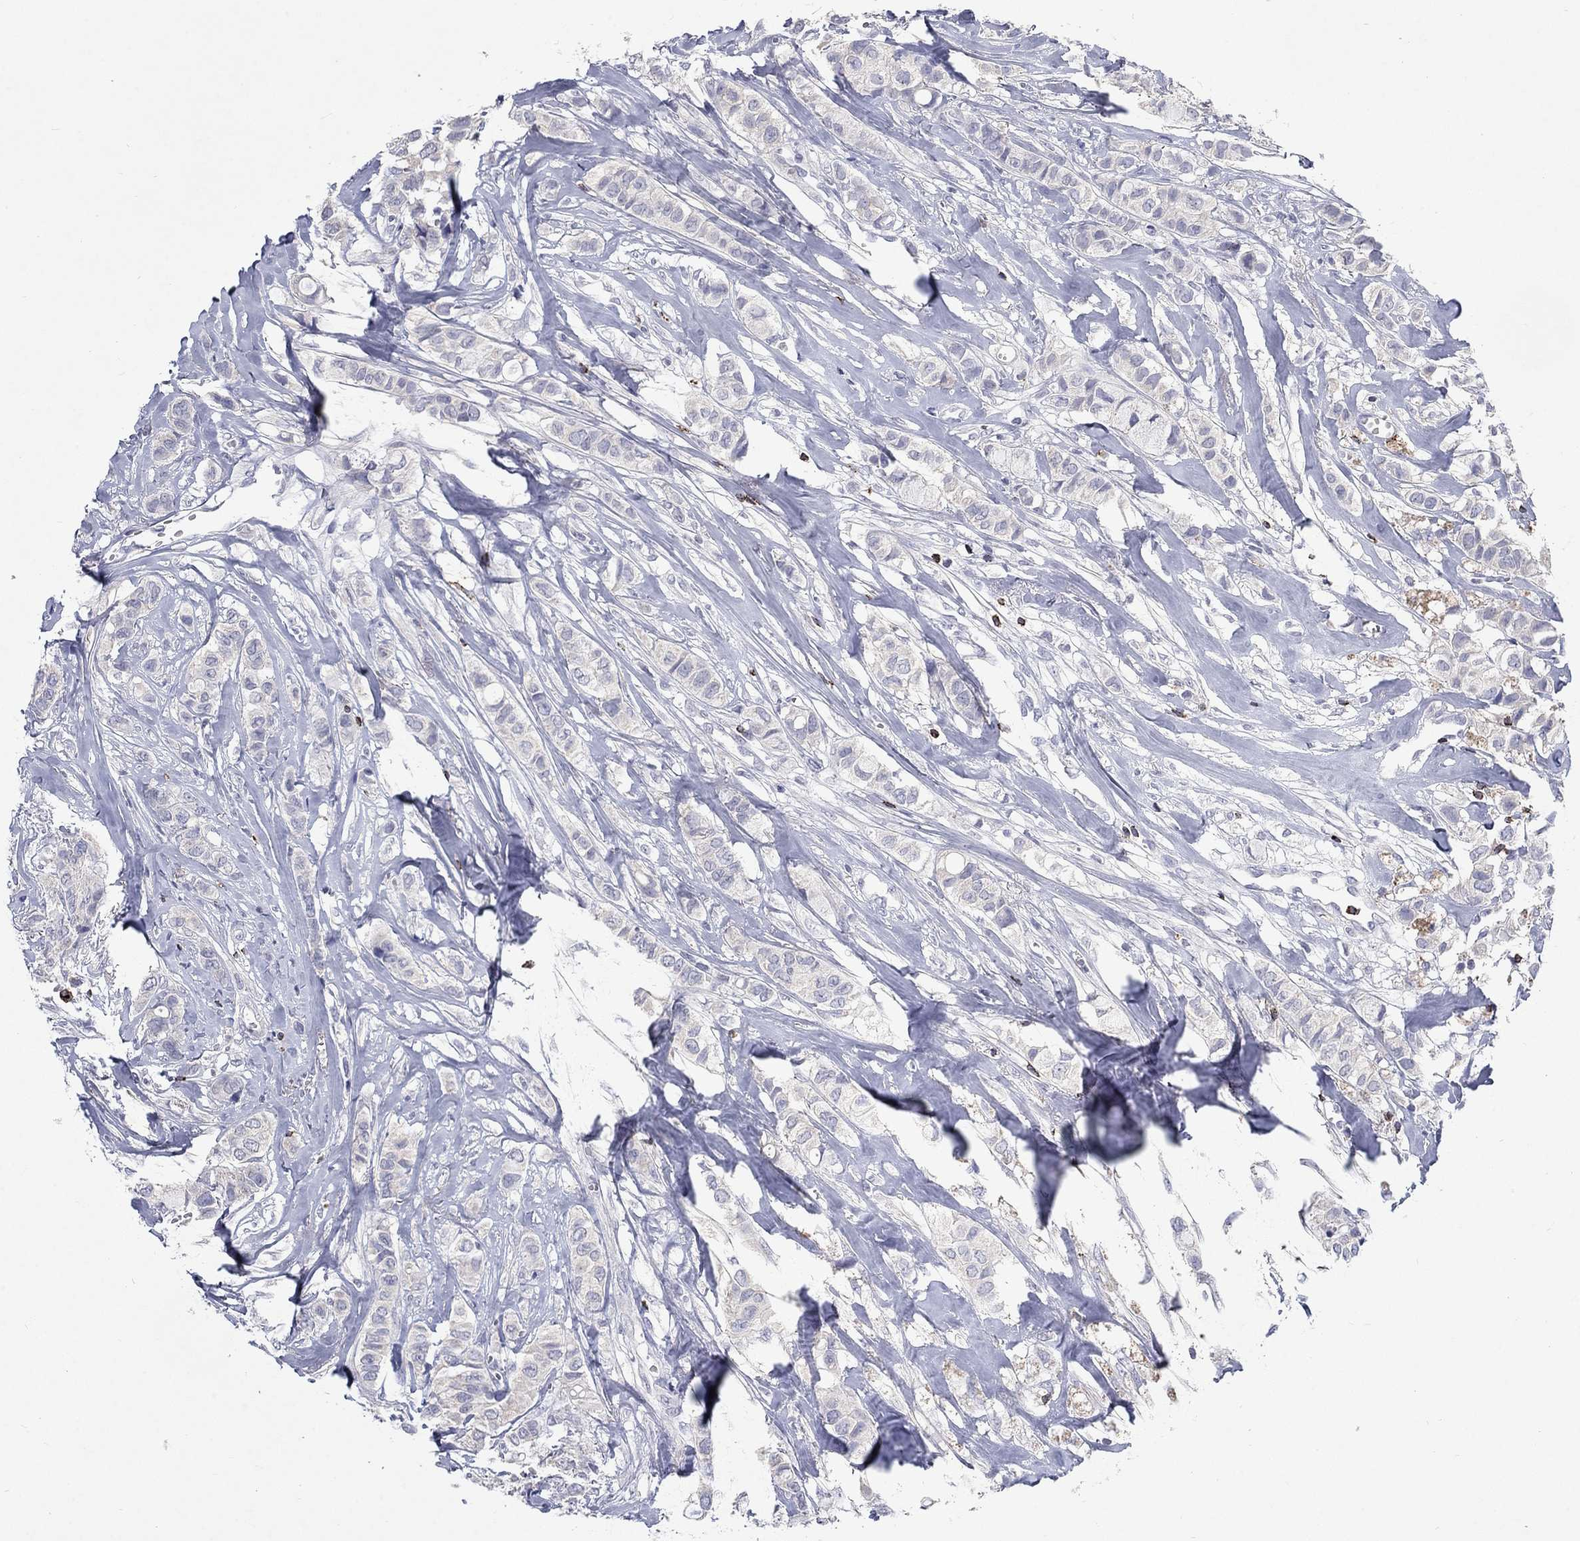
{"staining": {"intensity": "negative", "quantity": "none", "location": "none"}, "tissue": "breast cancer", "cell_type": "Tumor cells", "image_type": "cancer", "snomed": [{"axis": "morphology", "description": "Duct carcinoma"}, {"axis": "topography", "description": "Breast"}], "caption": "DAB (3,3'-diaminobenzidine) immunohistochemical staining of breast cancer reveals no significant expression in tumor cells.", "gene": "GZMA", "patient": {"sex": "female", "age": 85}}